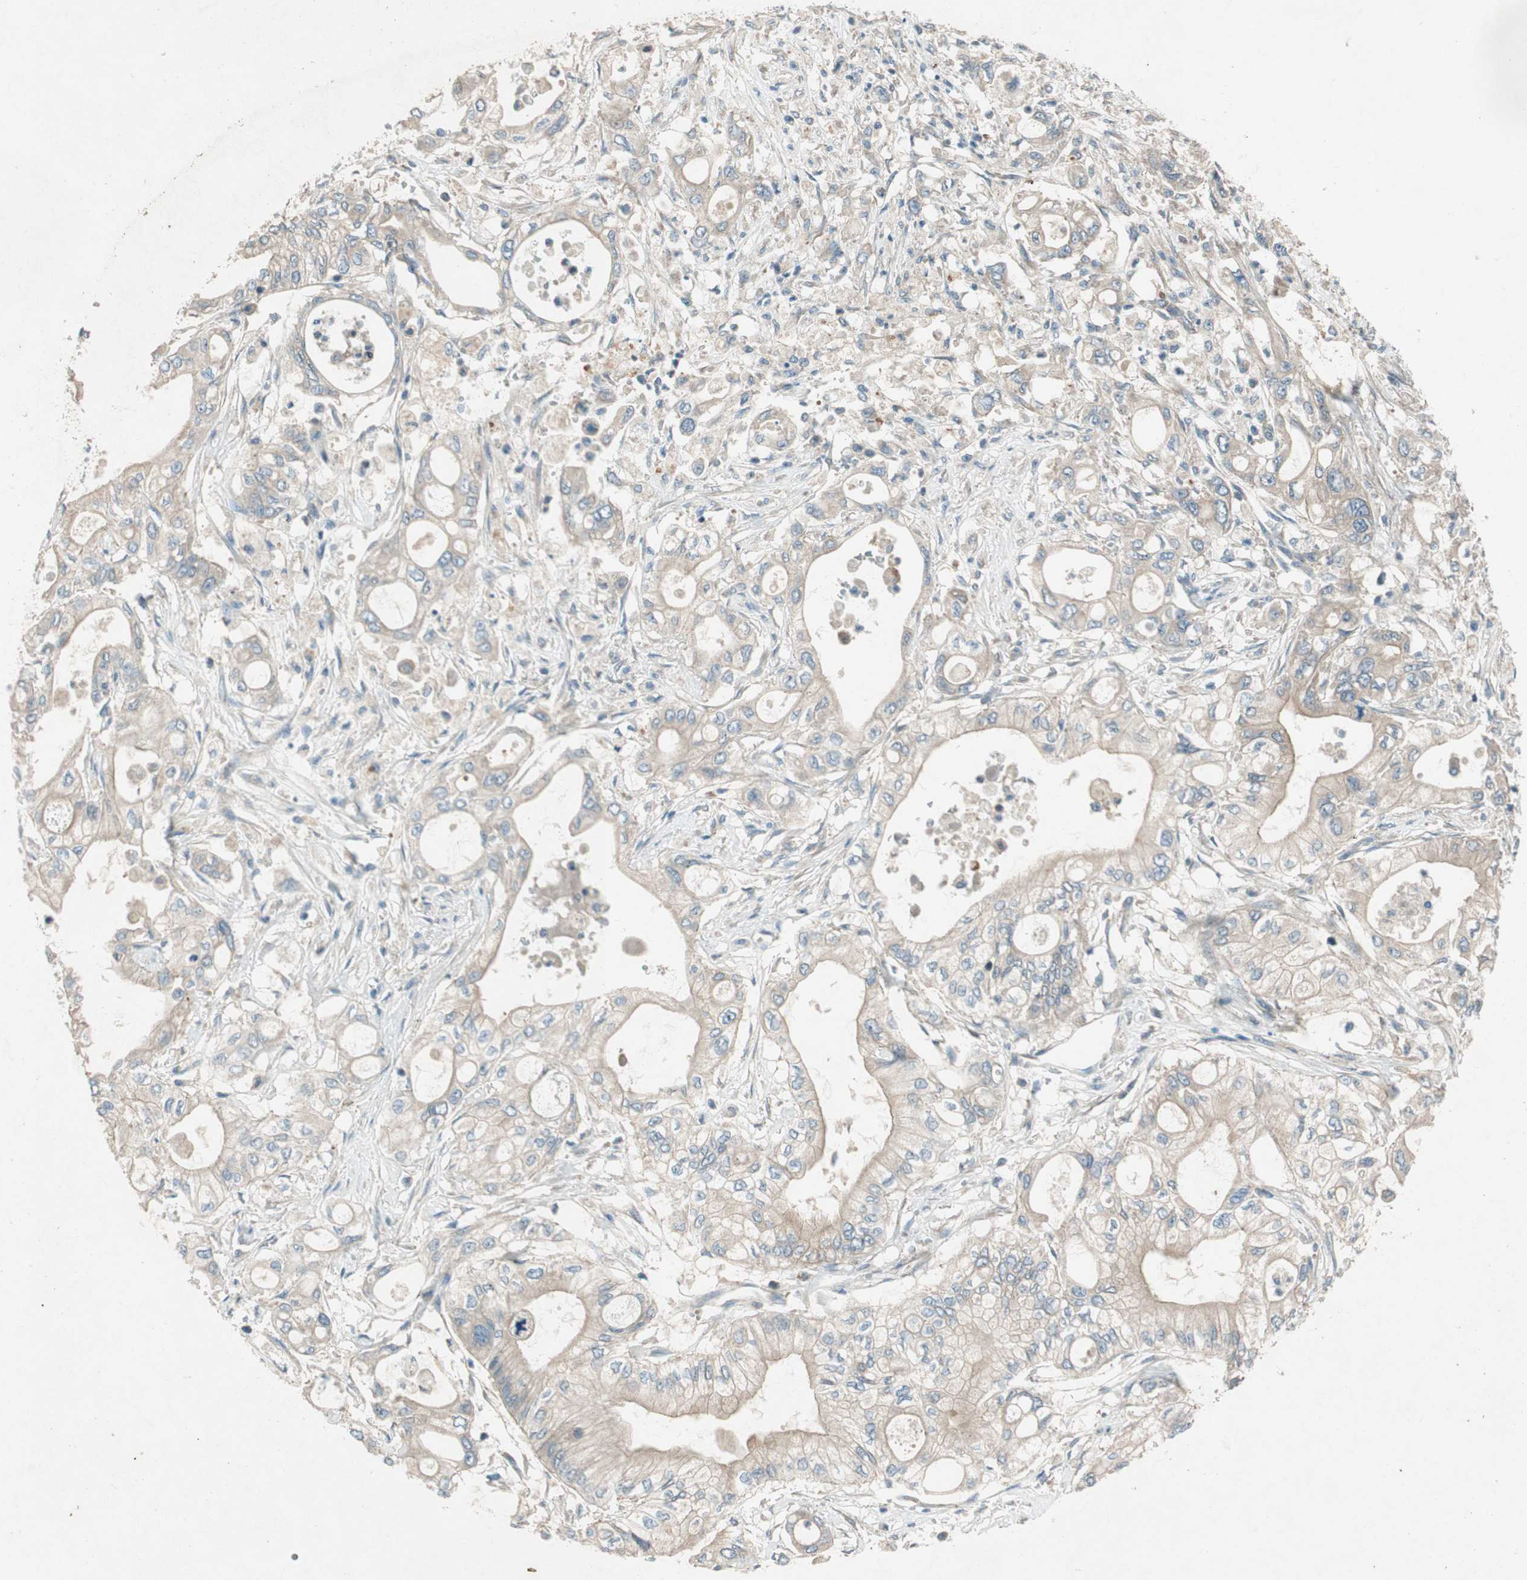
{"staining": {"intensity": "weak", "quantity": "<25%", "location": "cytoplasmic/membranous"}, "tissue": "pancreatic cancer", "cell_type": "Tumor cells", "image_type": "cancer", "snomed": [{"axis": "morphology", "description": "Adenocarcinoma, NOS"}, {"axis": "topography", "description": "Pancreas"}], "caption": "Immunohistochemistry (IHC) micrograph of neoplastic tissue: adenocarcinoma (pancreatic) stained with DAB (3,3'-diaminobenzidine) shows no significant protein positivity in tumor cells.", "gene": "NCLN", "patient": {"sex": "male", "age": 79}}